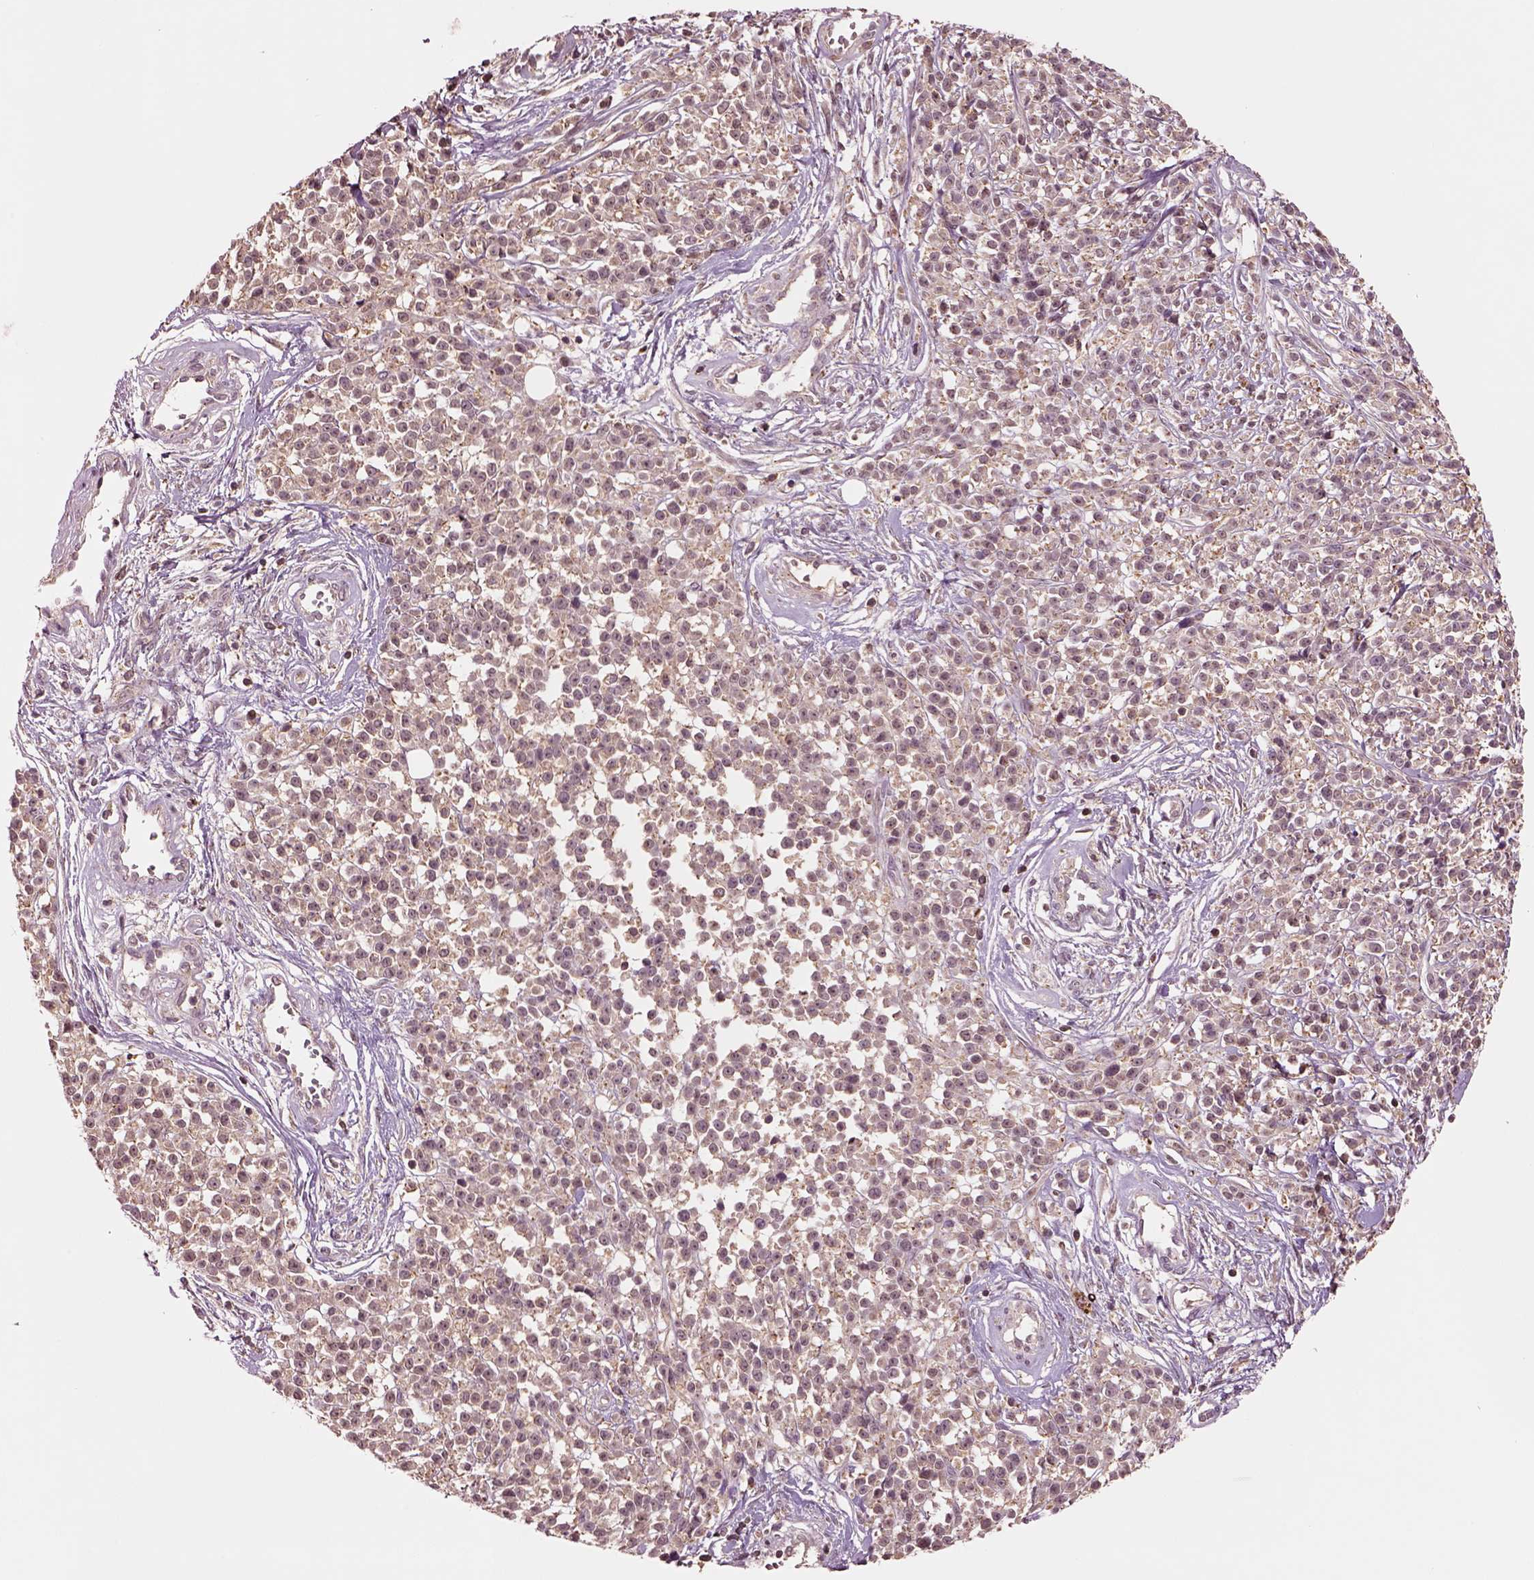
{"staining": {"intensity": "negative", "quantity": "none", "location": "none"}, "tissue": "melanoma", "cell_type": "Tumor cells", "image_type": "cancer", "snomed": [{"axis": "morphology", "description": "Malignant melanoma, NOS"}, {"axis": "topography", "description": "Skin"}, {"axis": "topography", "description": "Skin of trunk"}], "caption": "High power microscopy photomicrograph of an IHC photomicrograph of malignant melanoma, revealing no significant staining in tumor cells.", "gene": "MTHFS", "patient": {"sex": "male", "age": 74}}